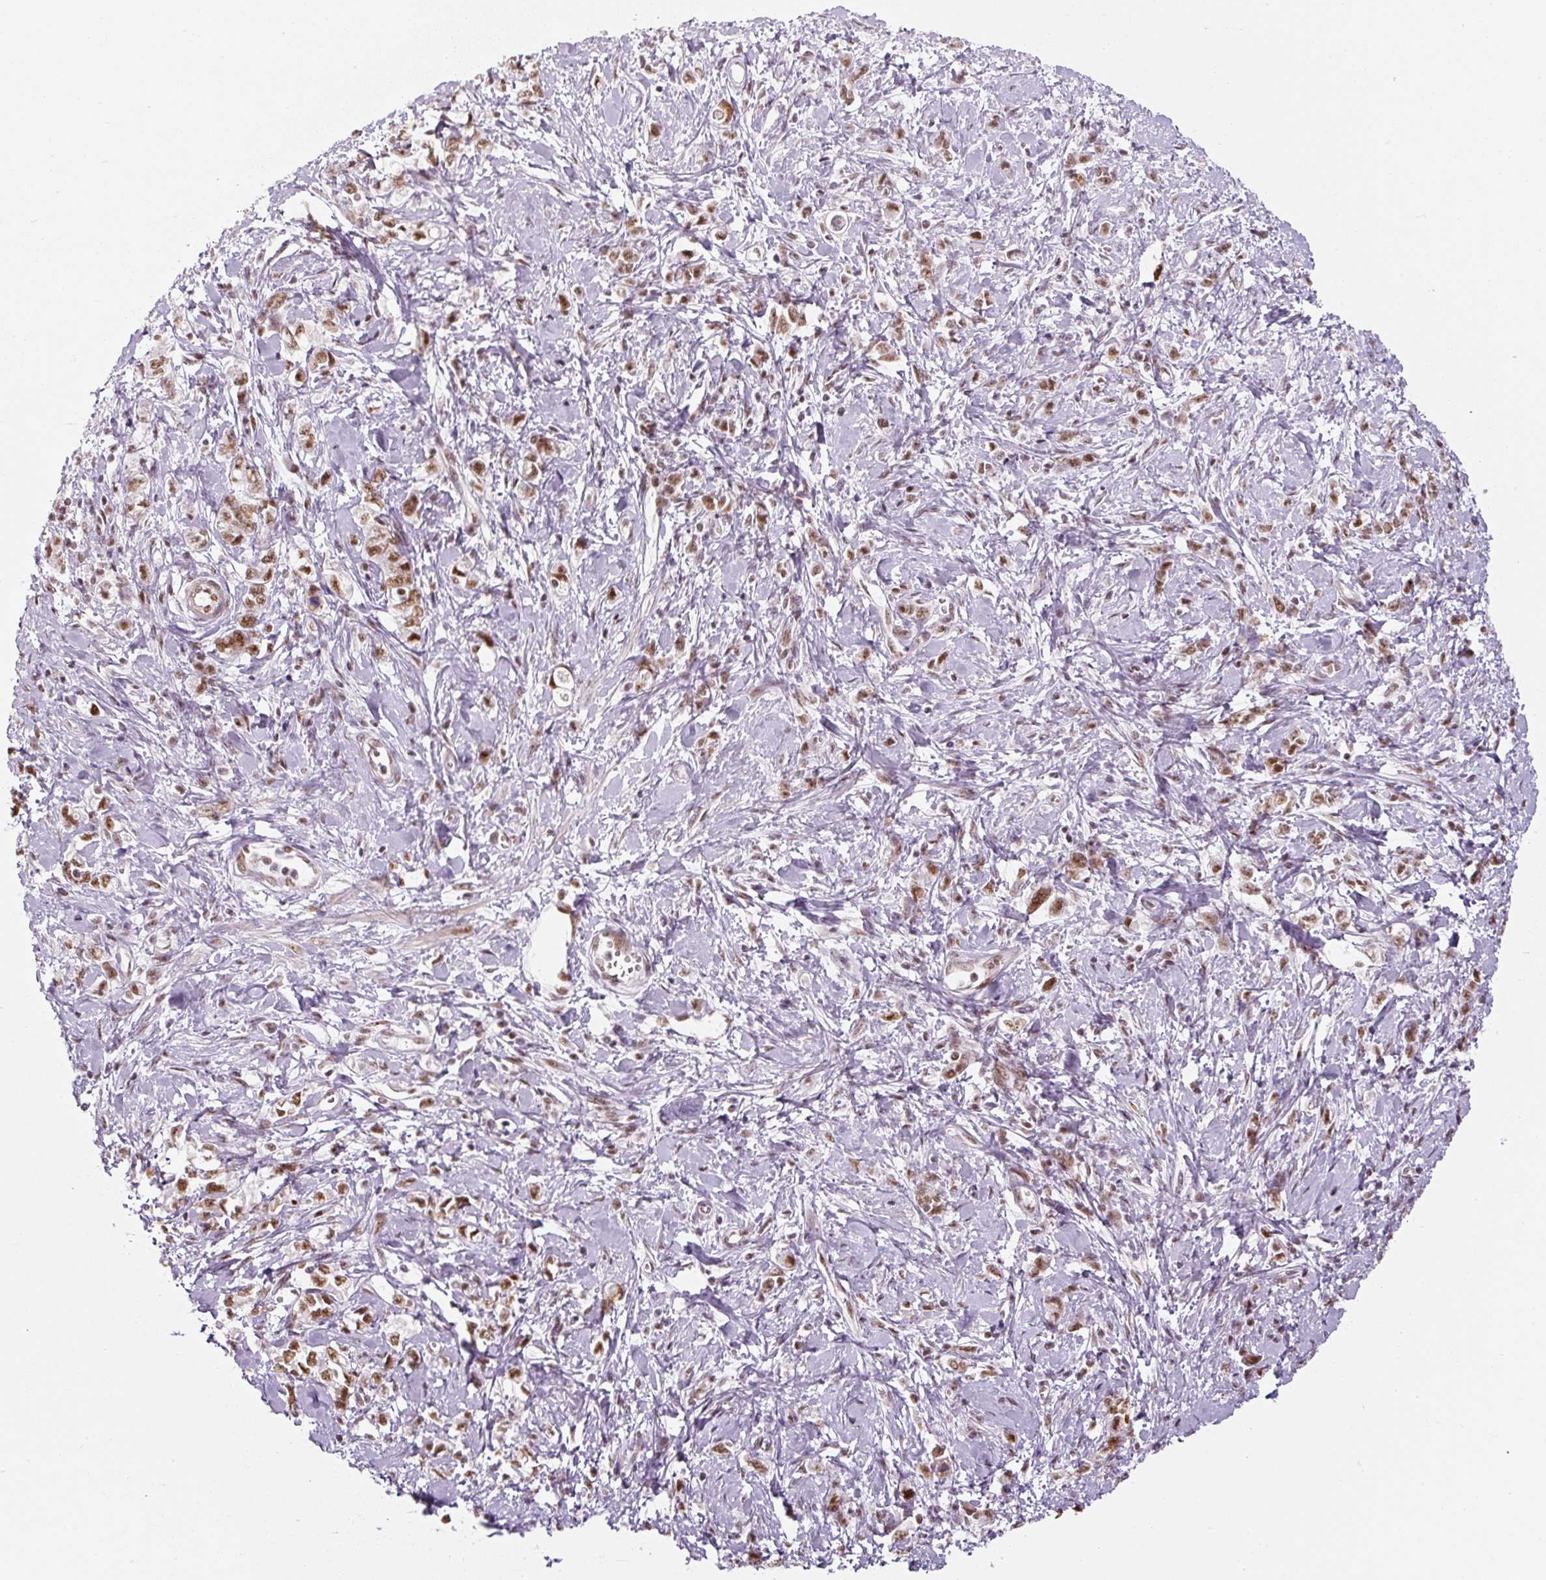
{"staining": {"intensity": "moderate", "quantity": ">75%", "location": "nuclear"}, "tissue": "stomach cancer", "cell_type": "Tumor cells", "image_type": "cancer", "snomed": [{"axis": "morphology", "description": "Adenocarcinoma, NOS"}, {"axis": "topography", "description": "Stomach"}], "caption": "An image of stomach adenocarcinoma stained for a protein reveals moderate nuclear brown staining in tumor cells. (brown staining indicates protein expression, while blue staining denotes nuclei).", "gene": "U2AF2", "patient": {"sex": "female", "age": 76}}